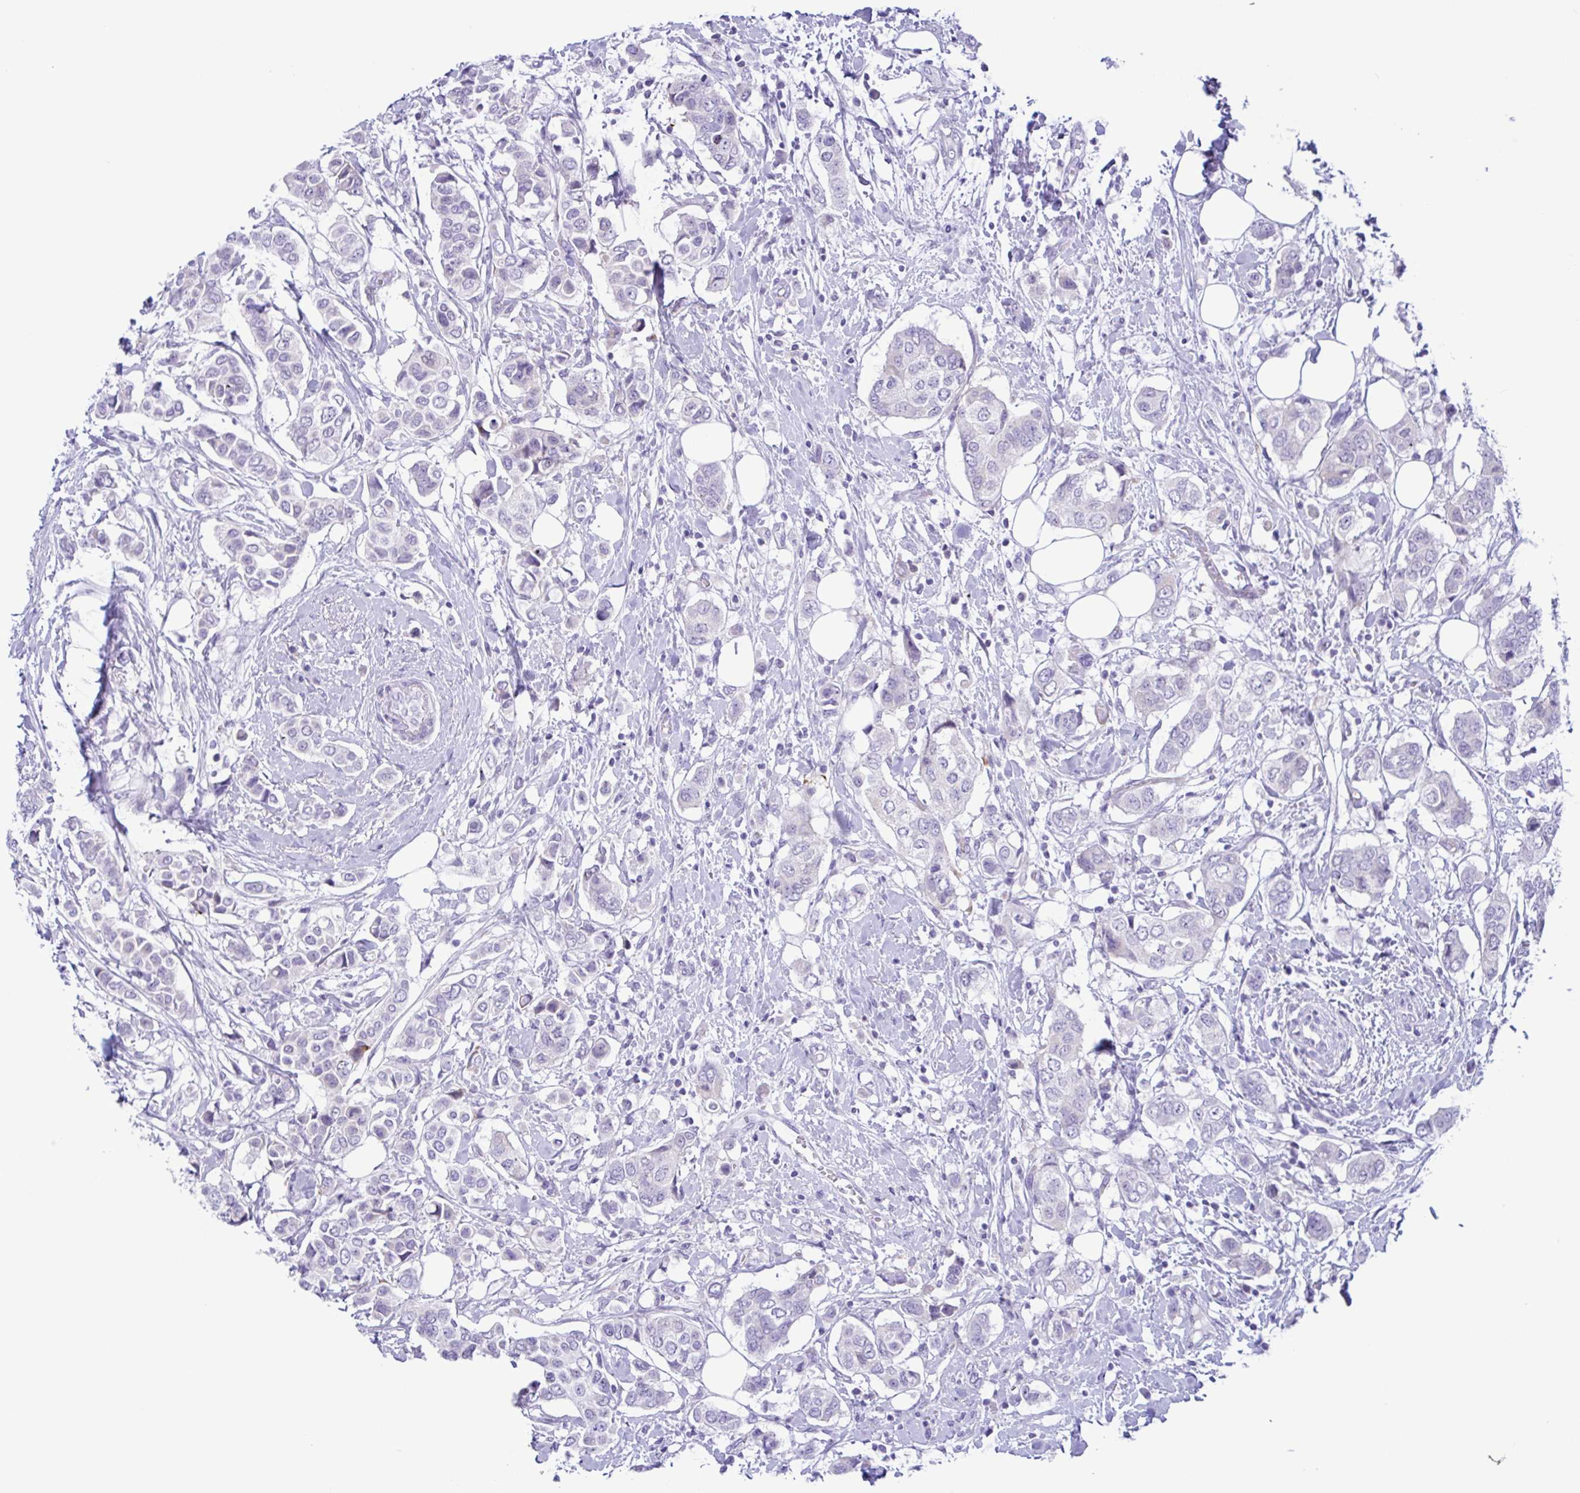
{"staining": {"intensity": "negative", "quantity": "none", "location": "none"}, "tissue": "breast cancer", "cell_type": "Tumor cells", "image_type": "cancer", "snomed": [{"axis": "morphology", "description": "Lobular carcinoma"}, {"axis": "topography", "description": "Breast"}], "caption": "Immunohistochemical staining of human breast cancer (lobular carcinoma) reveals no significant positivity in tumor cells.", "gene": "SREBF1", "patient": {"sex": "female", "age": 51}}